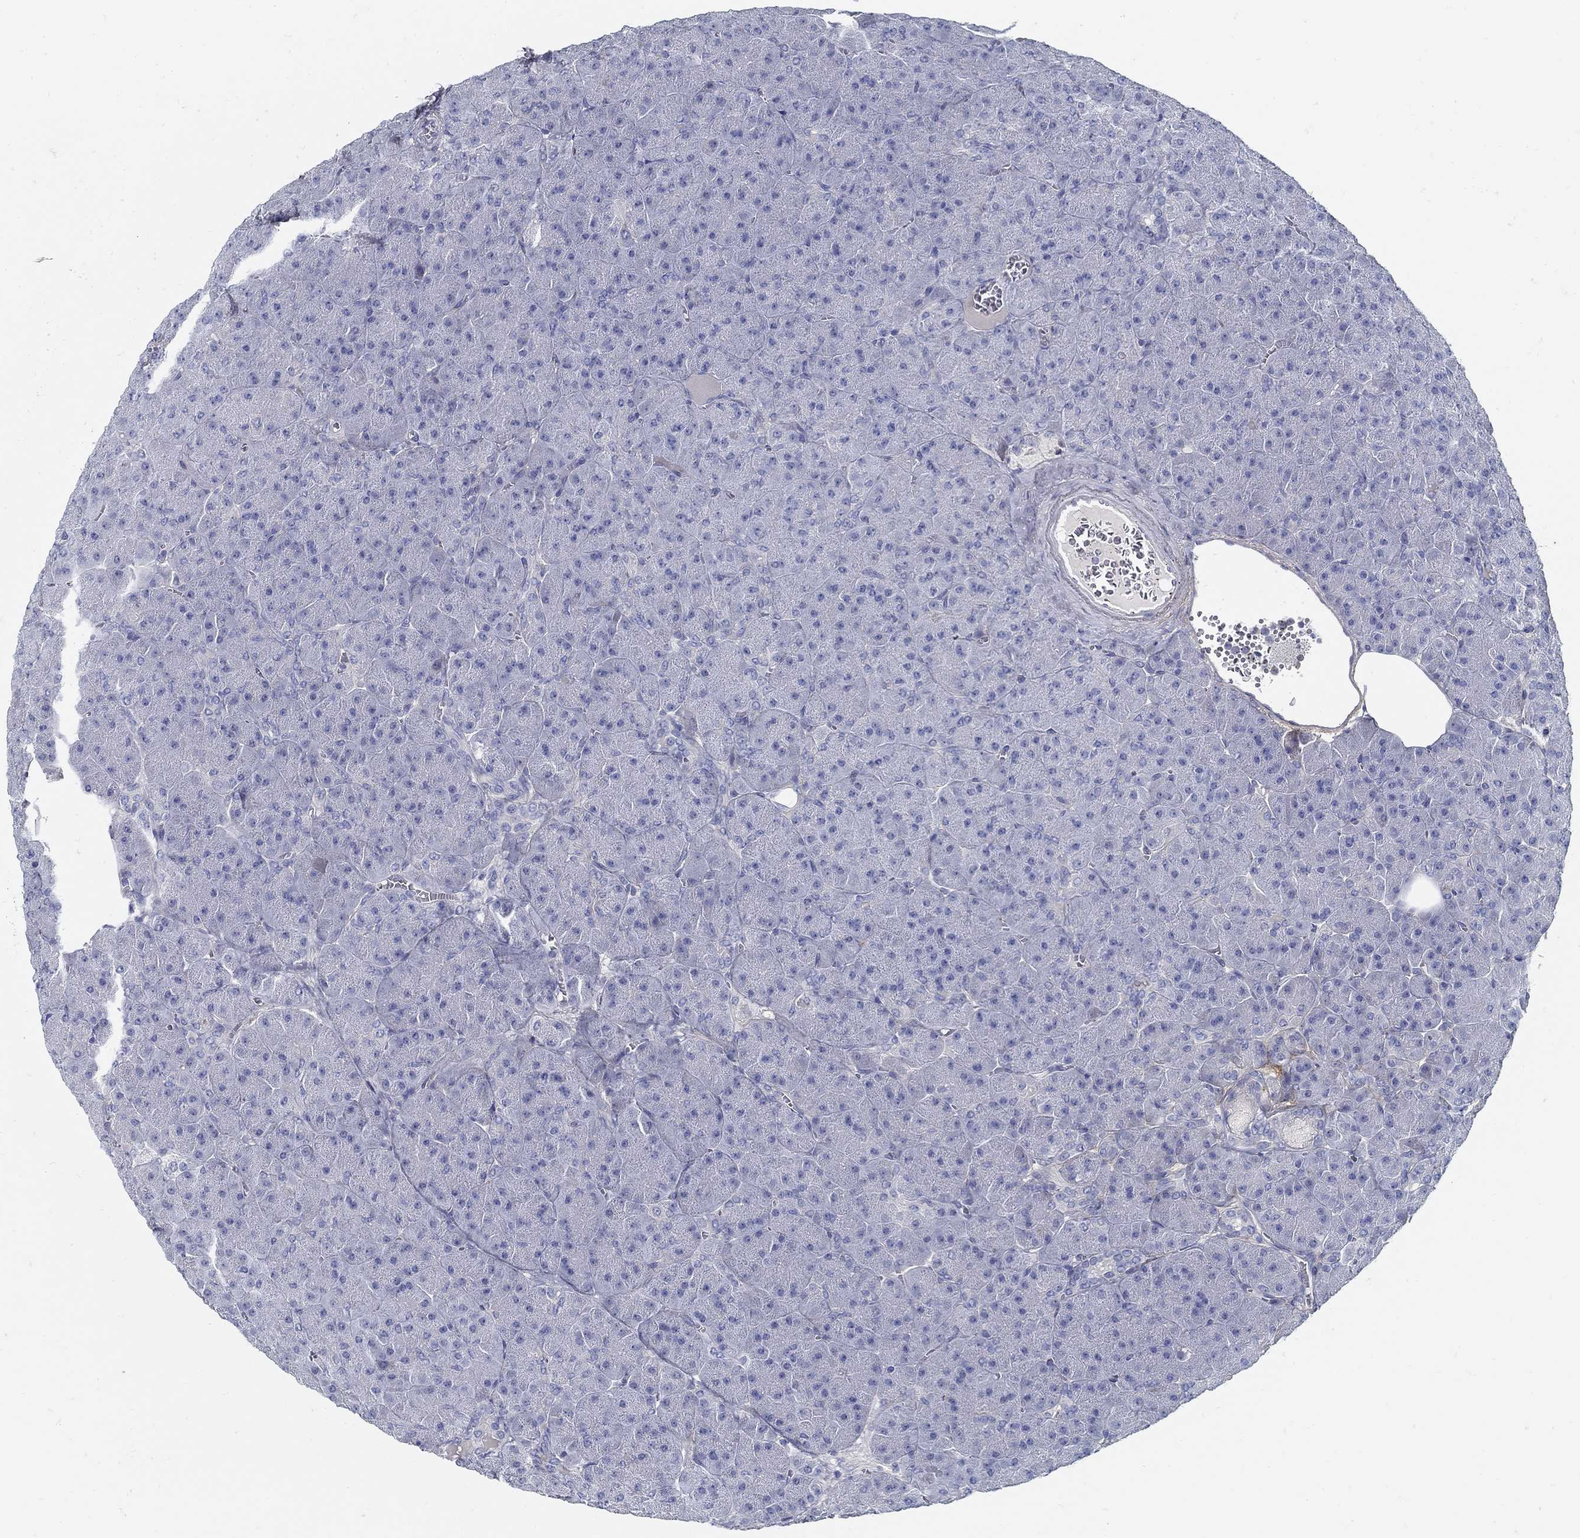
{"staining": {"intensity": "negative", "quantity": "none", "location": "none"}, "tissue": "pancreas", "cell_type": "Exocrine glandular cells", "image_type": "normal", "snomed": [{"axis": "morphology", "description": "Normal tissue, NOS"}, {"axis": "topography", "description": "Pancreas"}], "caption": "DAB immunohistochemical staining of unremarkable pancreas reveals no significant staining in exocrine glandular cells.", "gene": "TGFBI", "patient": {"sex": "male", "age": 61}}